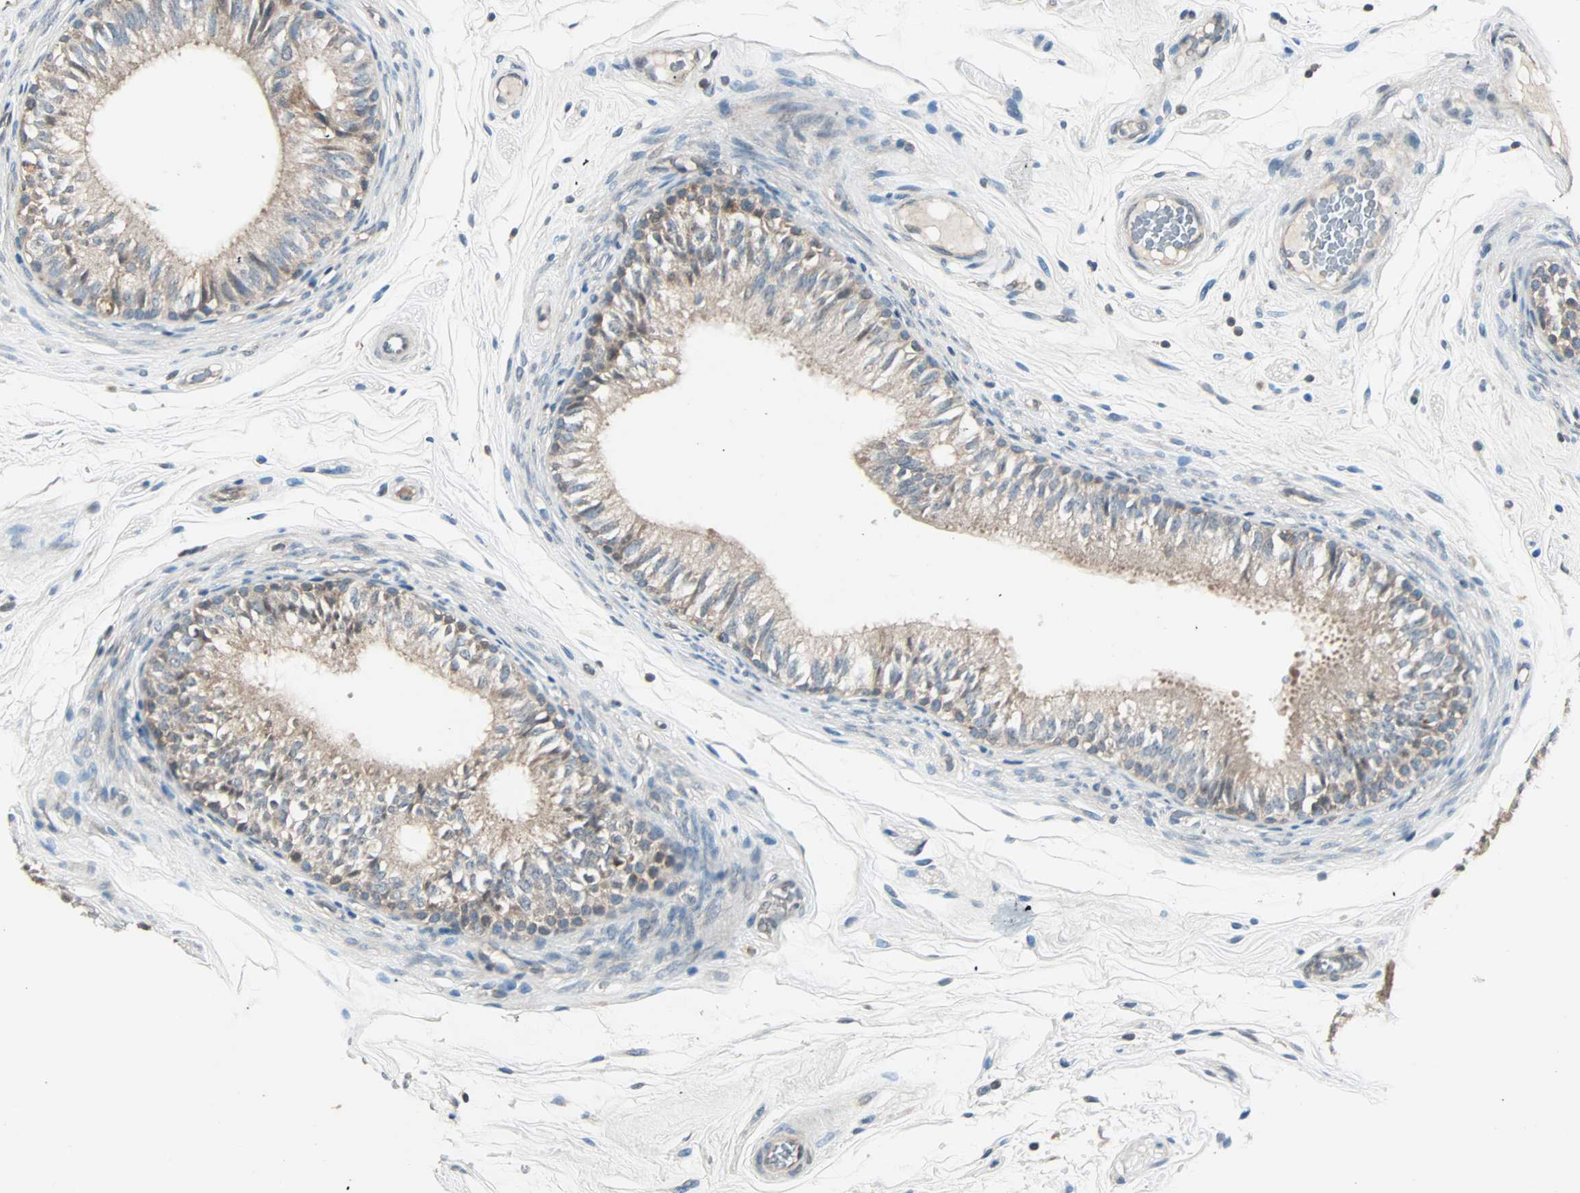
{"staining": {"intensity": "moderate", "quantity": ">75%", "location": "cytoplasmic/membranous"}, "tissue": "epididymis", "cell_type": "Glandular cells", "image_type": "normal", "snomed": [{"axis": "morphology", "description": "Normal tissue, NOS"}, {"axis": "topography", "description": "Testis"}, {"axis": "topography", "description": "Epididymis"}], "caption": "An immunohistochemistry (IHC) histopathology image of normal tissue is shown. Protein staining in brown highlights moderate cytoplasmic/membranous positivity in epididymis within glandular cells. (brown staining indicates protein expression, while blue staining denotes nuclei).", "gene": "MAP3K21", "patient": {"sex": "male", "age": 36}}